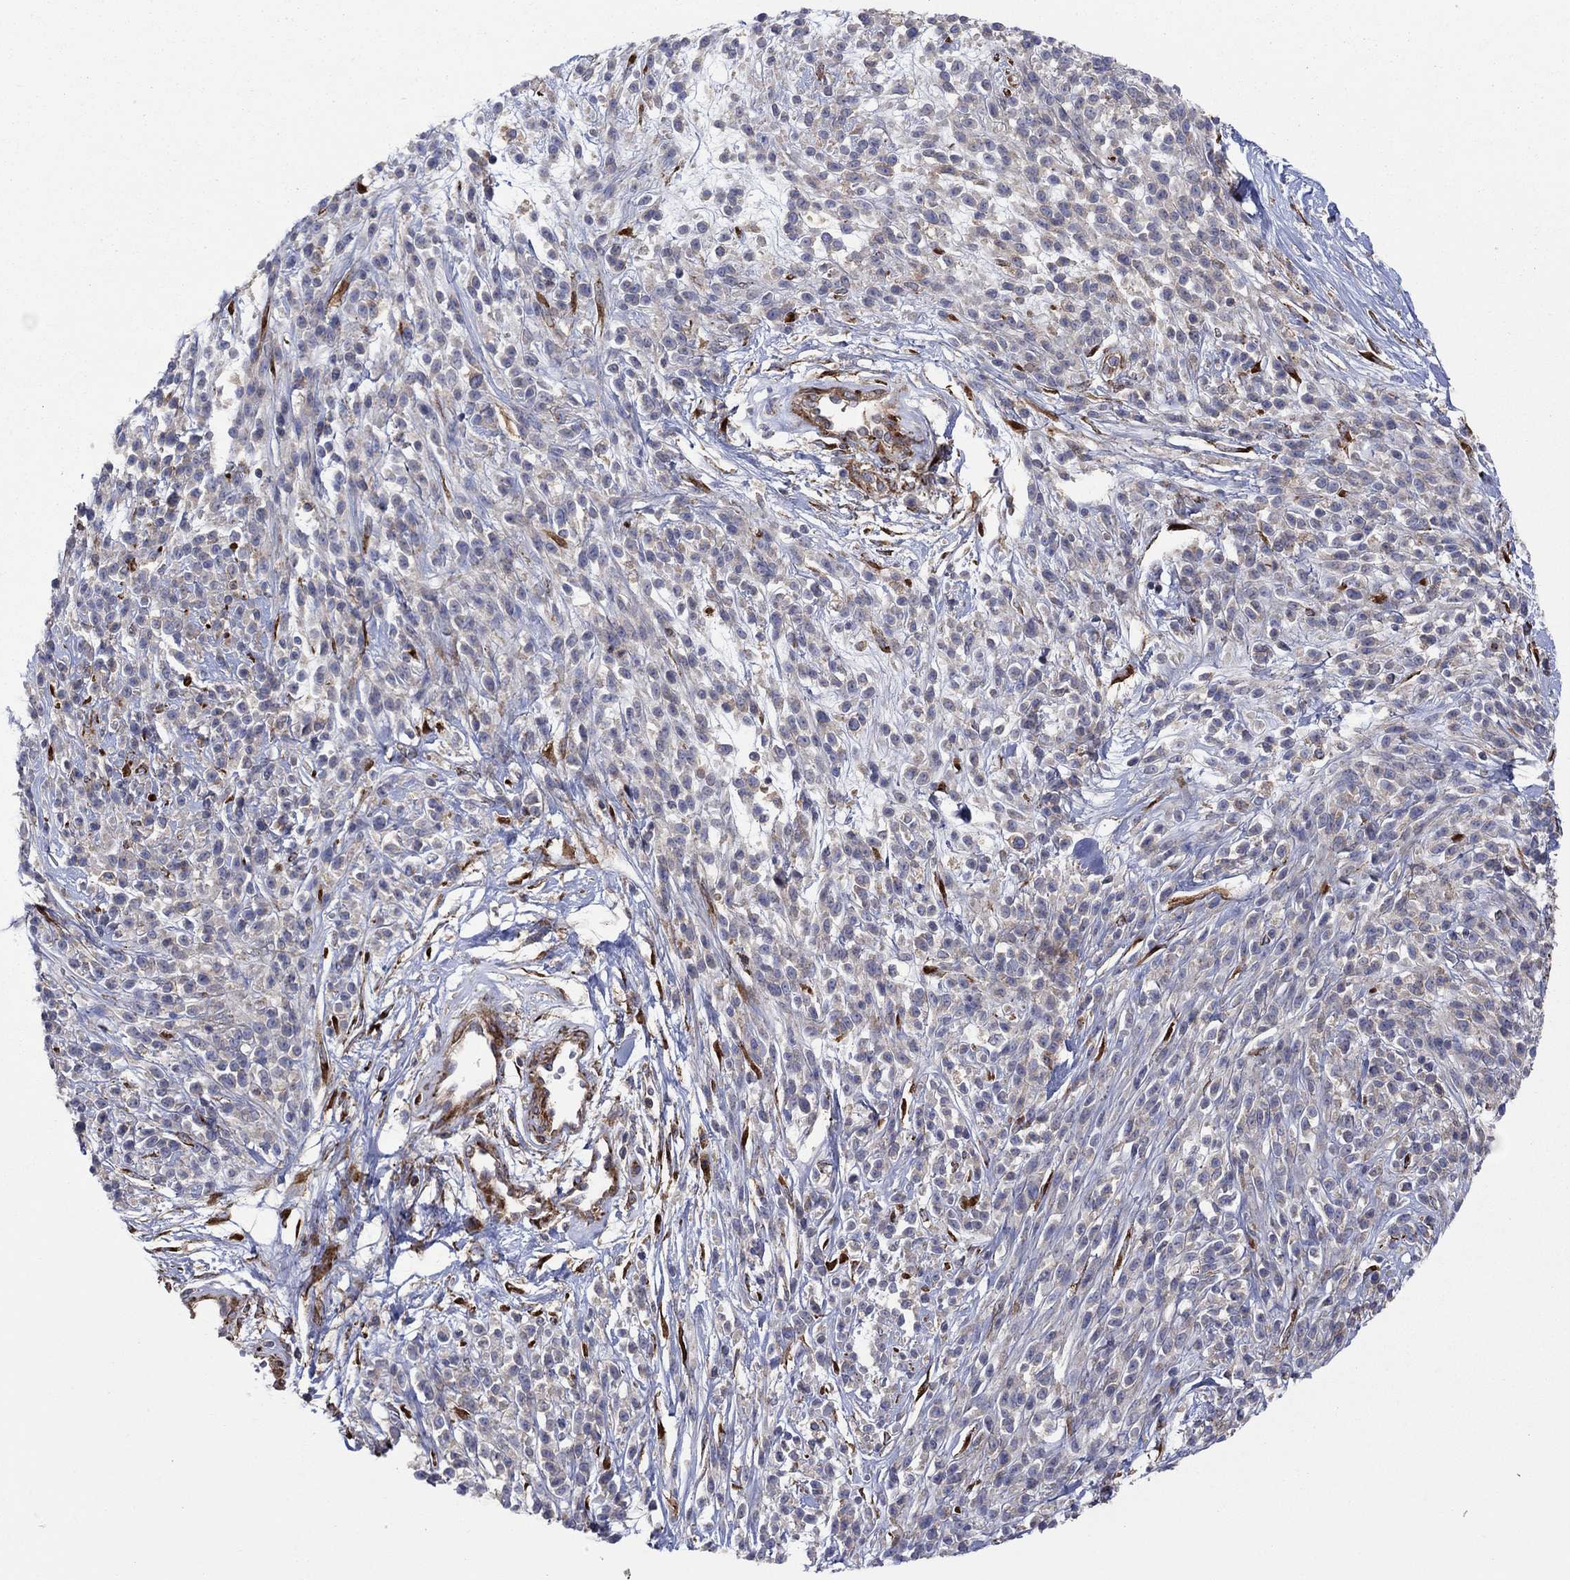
{"staining": {"intensity": "strong", "quantity": "<25%", "location": "cytoplasmic/membranous"}, "tissue": "melanoma", "cell_type": "Tumor cells", "image_type": "cancer", "snomed": [{"axis": "morphology", "description": "Malignant melanoma, NOS"}, {"axis": "topography", "description": "Skin"}, {"axis": "topography", "description": "Skin of trunk"}], "caption": "A medium amount of strong cytoplasmic/membranous staining is present in about <25% of tumor cells in malignant melanoma tissue. (Stains: DAB in brown, nuclei in blue, Microscopy: brightfield microscopy at high magnification).", "gene": "PAG1", "patient": {"sex": "male", "age": 74}}